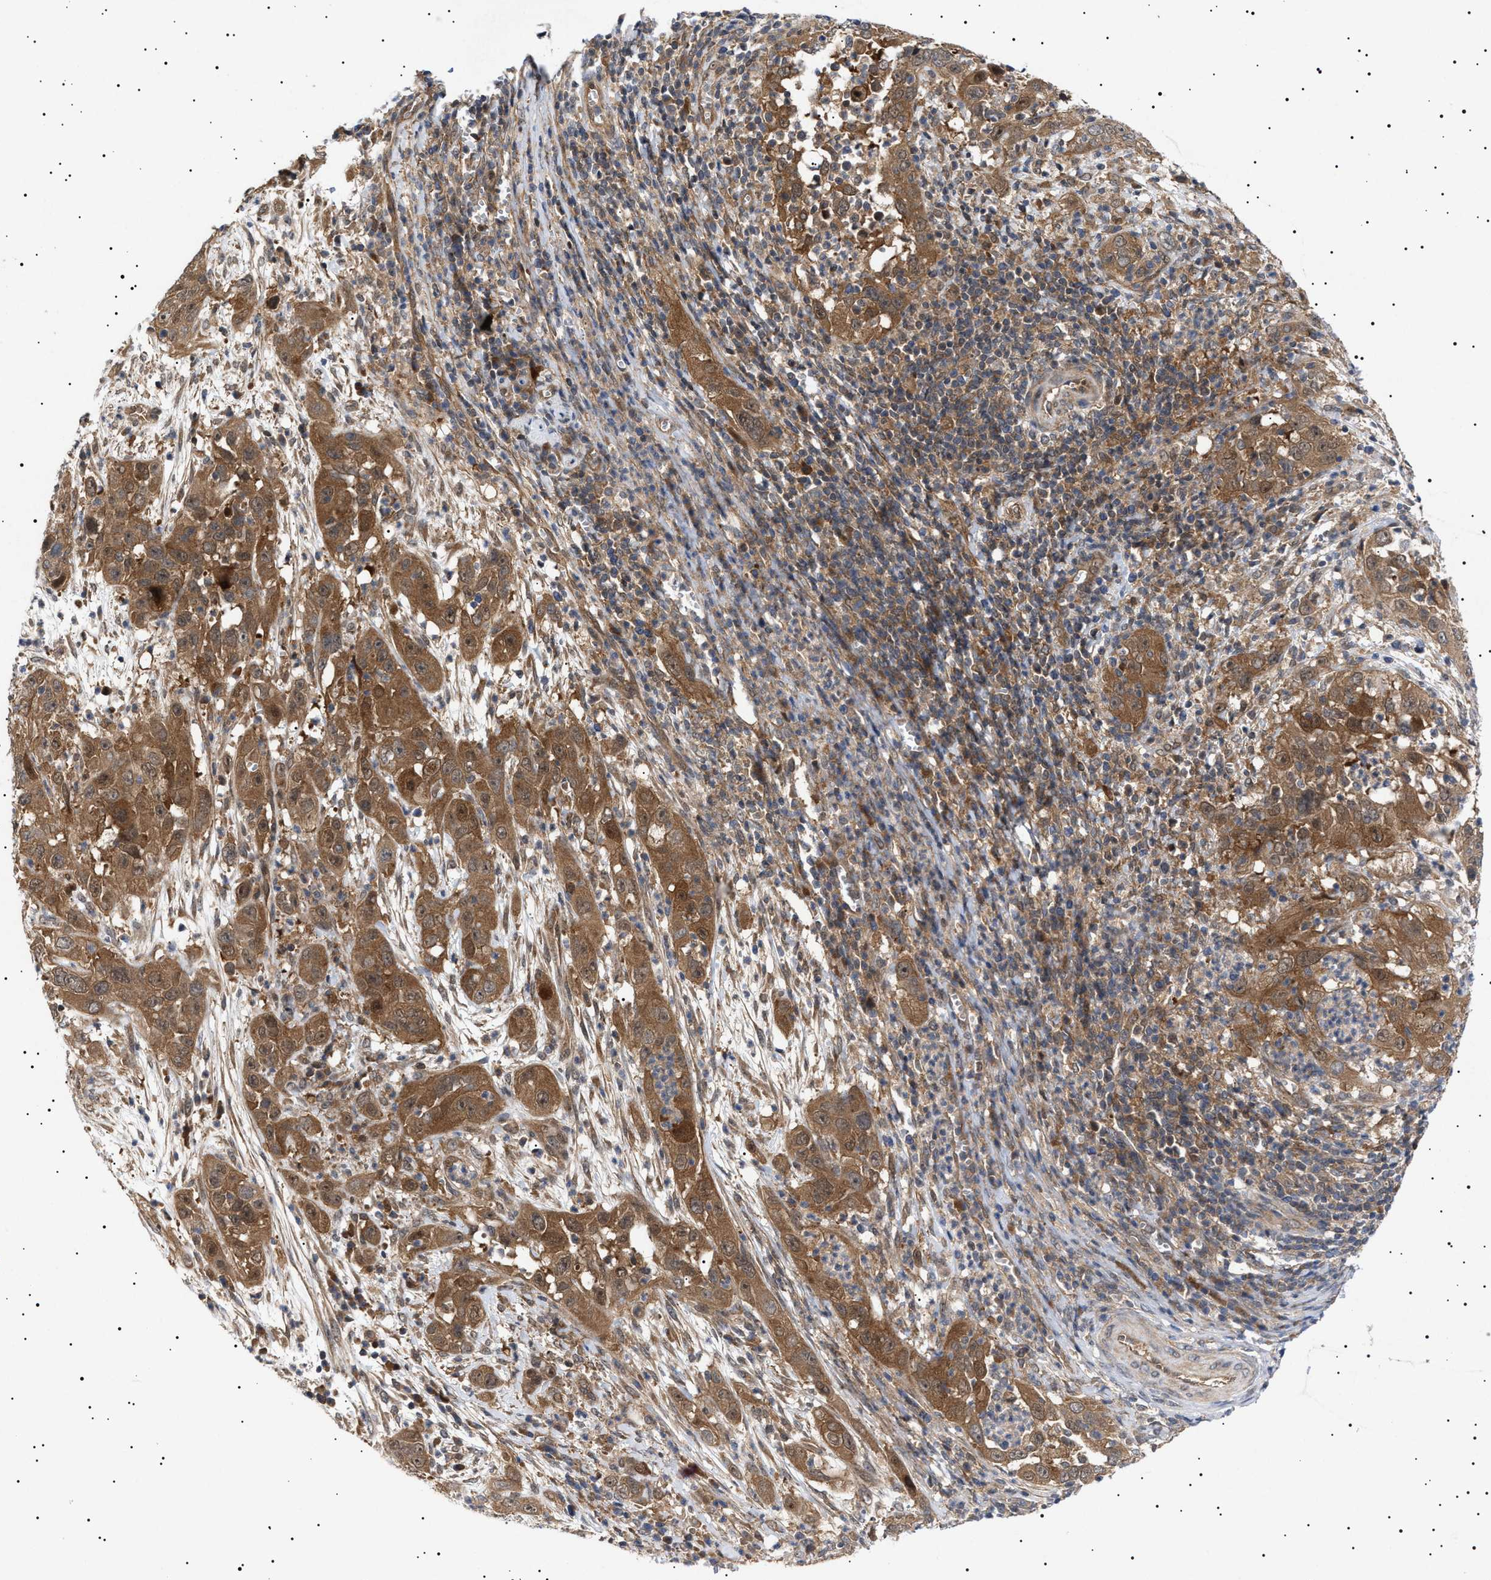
{"staining": {"intensity": "moderate", "quantity": ">75%", "location": "cytoplasmic/membranous"}, "tissue": "cervical cancer", "cell_type": "Tumor cells", "image_type": "cancer", "snomed": [{"axis": "morphology", "description": "Squamous cell carcinoma, NOS"}, {"axis": "topography", "description": "Cervix"}], "caption": "Immunohistochemistry photomicrograph of squamous cell carcinoma (cervical) stained for a protein (brown), which exhibits medium levels of moderate cytoplasmic/membranous expression in approximately >75% of tumor cells.", "gene": "NPLOC4", "patient": {"sex": "female", "age": 32}}